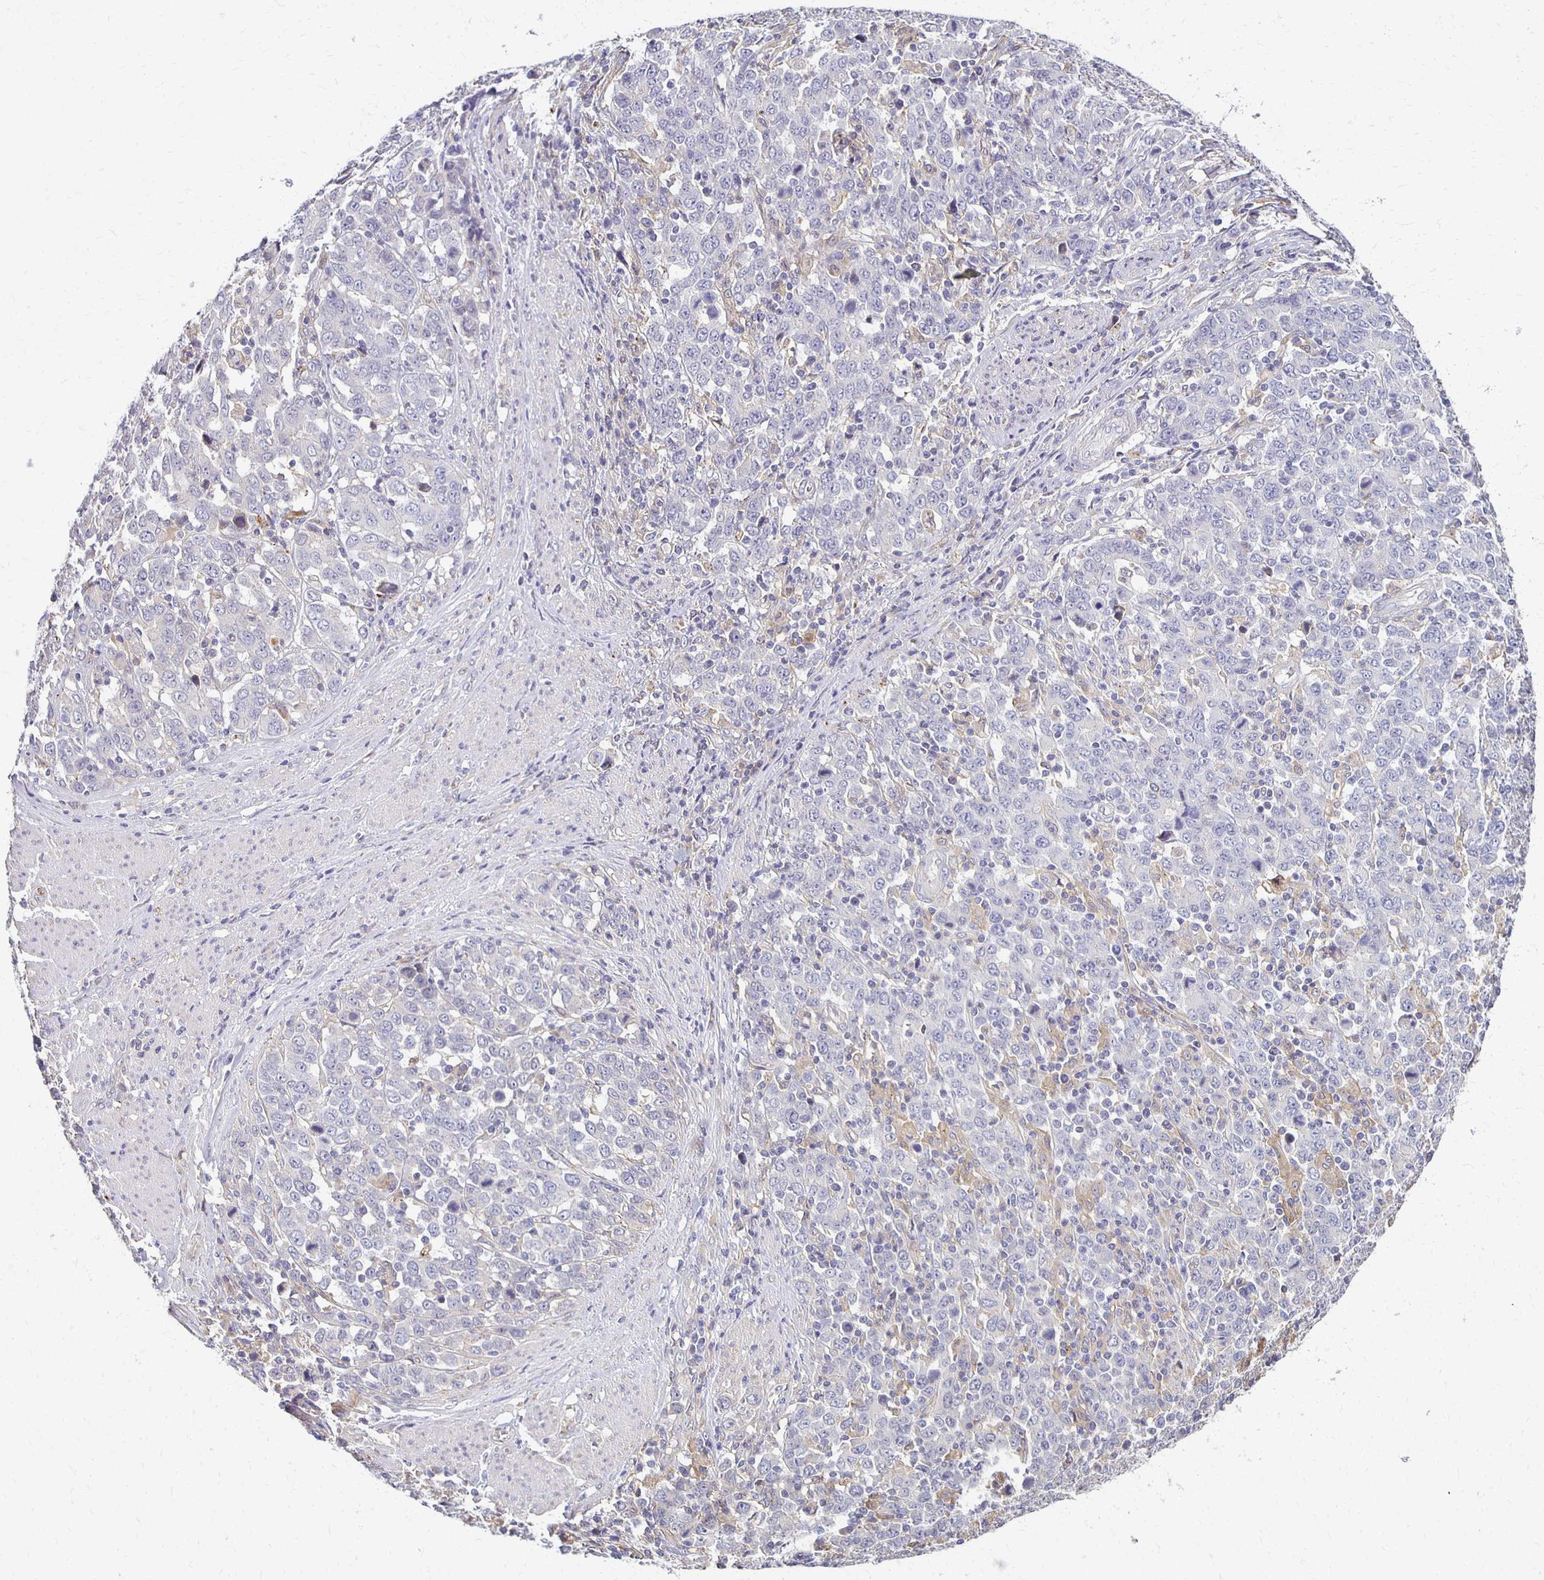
{"staining": {"intensity": "negative", "quantity": "none", "location": "none"}, "tissue": "stomach cancer", "cell_type": "Tumor cells", "image_type": "cancer", "snomed": [{"axis": "morphology", "description": "Adenocarcinoma, NOS"}, {"axis": "topography", "description": "Stomach, upper"}], "caption": "This is a histopathology image of immunohistochemistry (IHC) staining of stomach adenocarcinoma, which shows no expression in tumor cells.", "gene": "GPX4", "patient": {"sex": "male", "age": 69}}